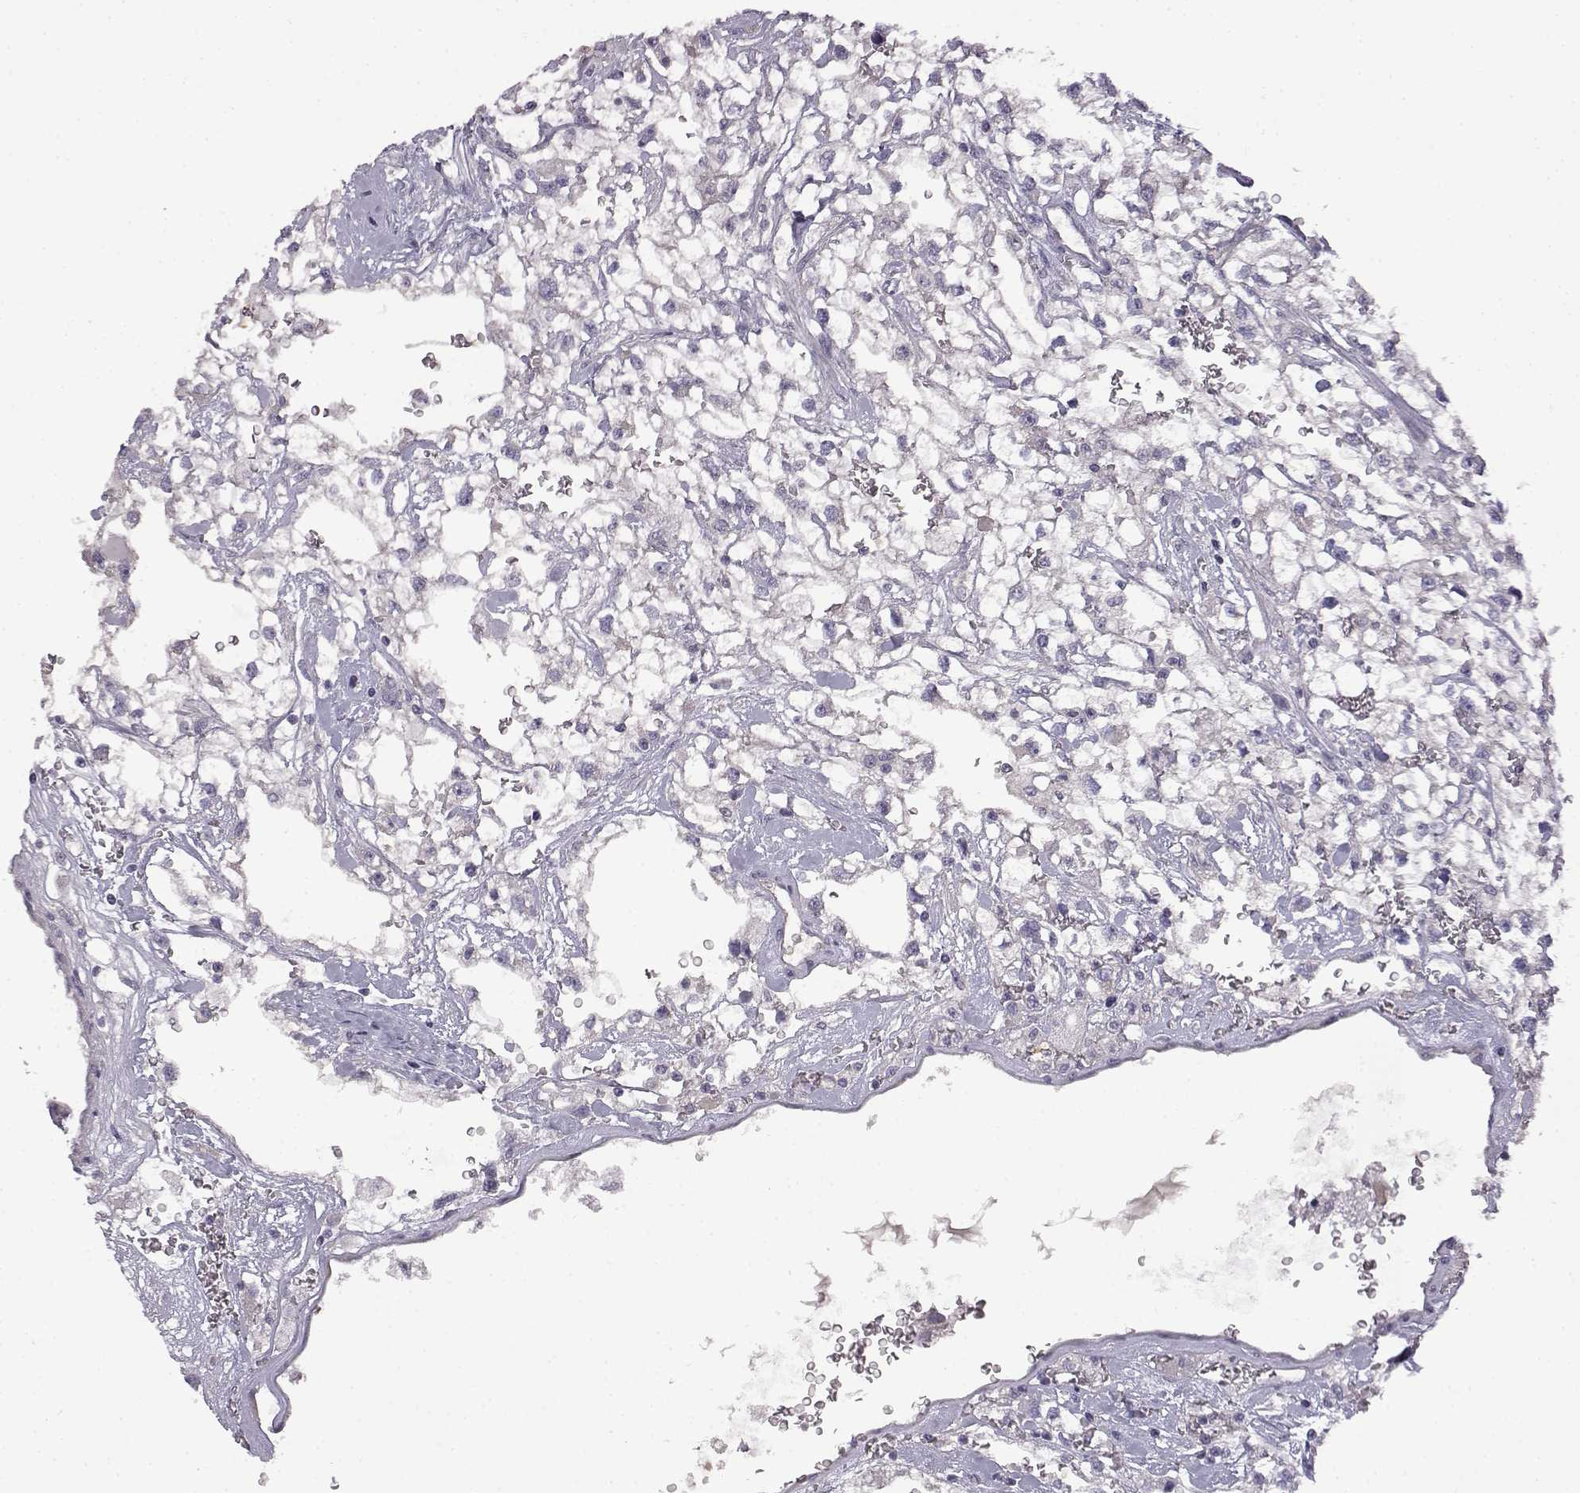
{"staining": {"intensity": "negative", "quantity": "none", "location": "none"}, "tissue": "renal cancer", "cell_type": "Tumor cells", "image_type": "cancer", "snomed": [{"axis": "morphology", "description": "Adenocarcinoma, NOS"}, {"axis": "topography", "description": "Kidney"}], "caption": "Immunohistochemistry (IHC) photomicrograph of renal adenocarcinoma stained for a protein (brown), which reveals no staining in tumor cells.", "gene": "VGF", "patient": {"sex": "male", "age": 59}}